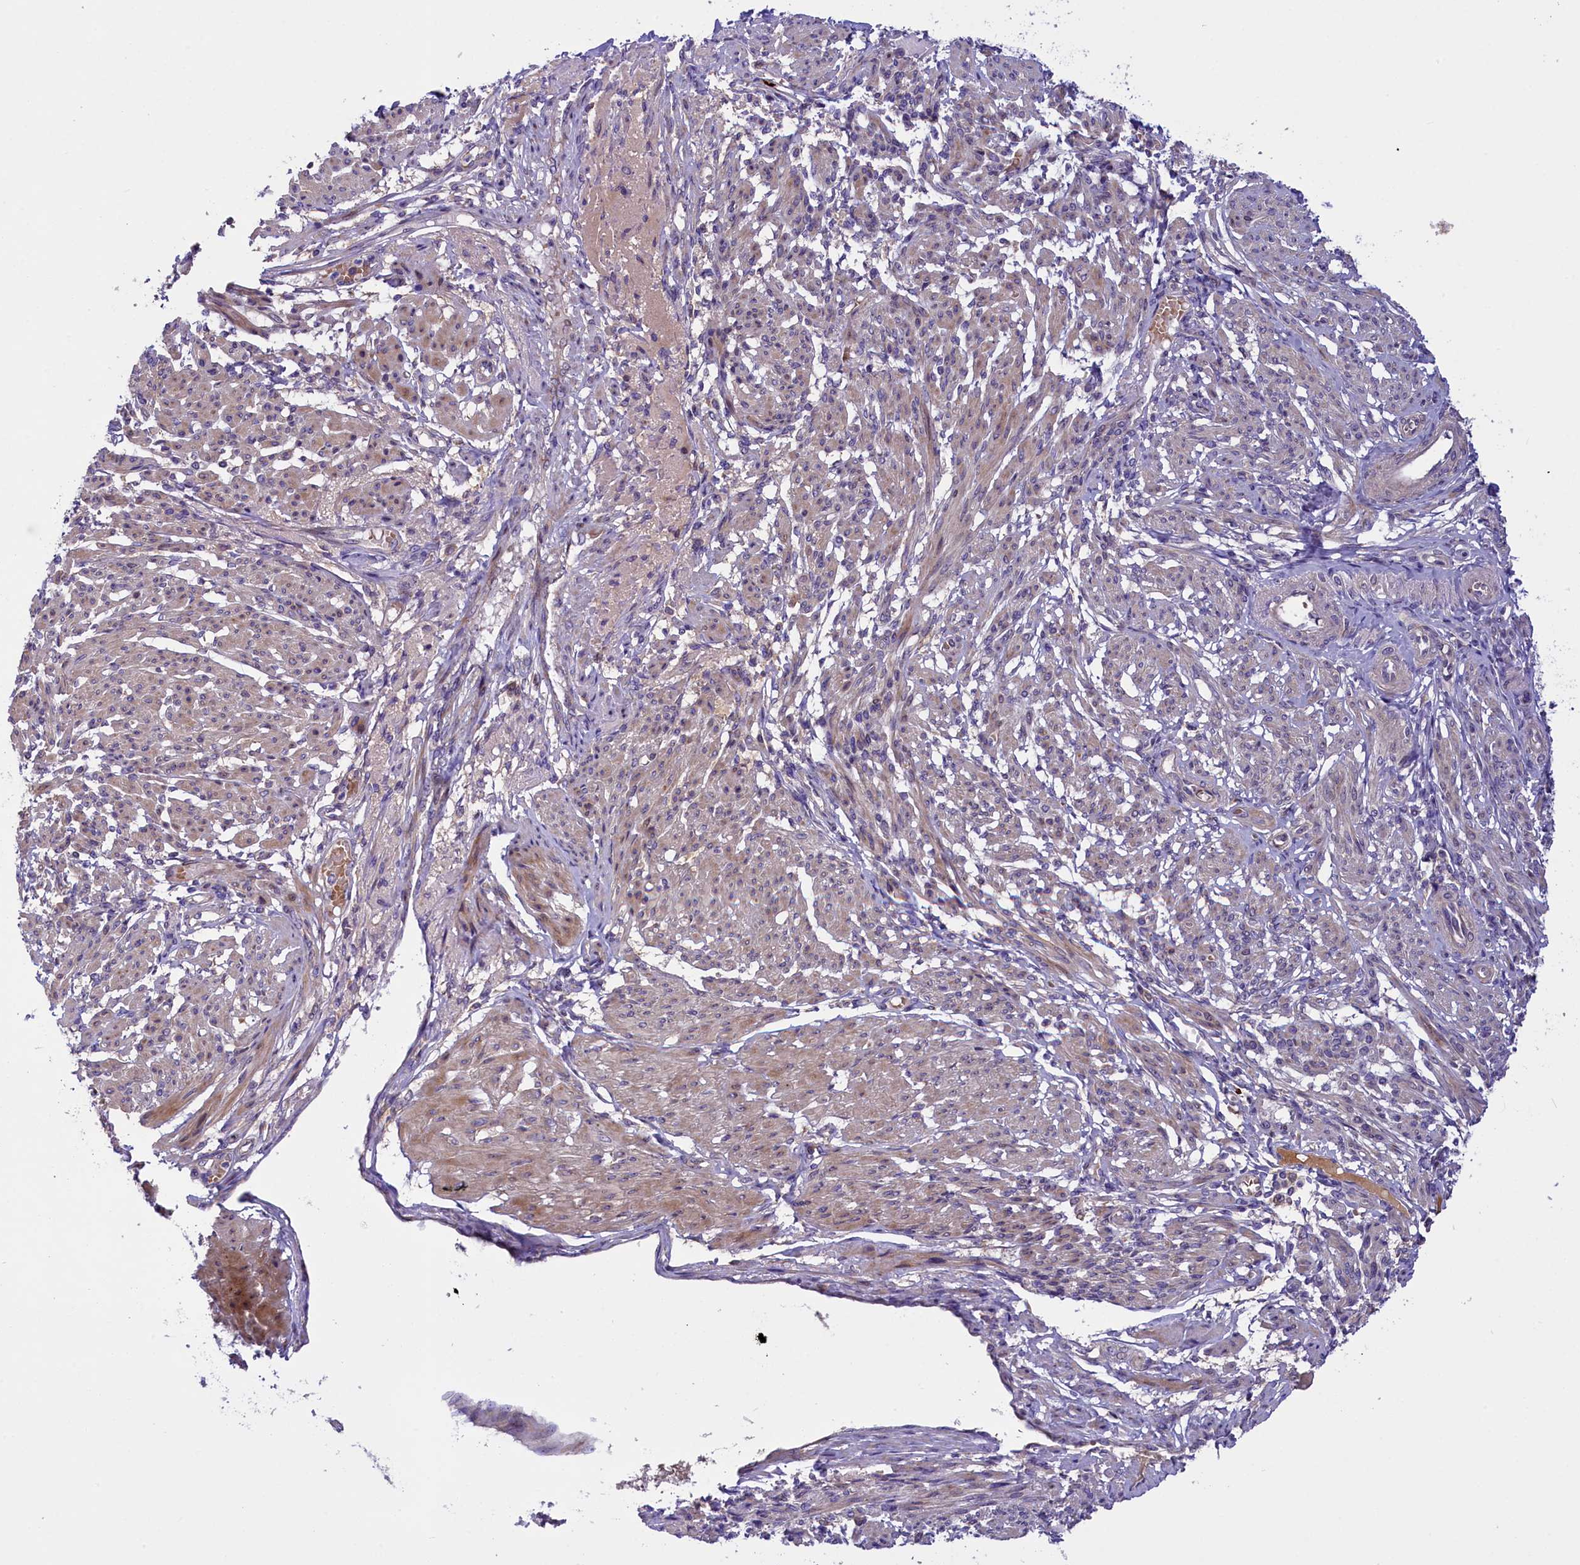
{"staining": {"intensity": "weak", "quantity": "<25%", "location": "cytoplasmic/membranous"}, "tissue": "smooth muscle", "cell_type": "Smooth muscle cells", "image_type": "normal", "snomed": [{"axis": "morphology", "description": "Normal tissue, NOS"}, {"axis": "topography", "description": "Smooth muscle"}], "caption": "Unremarkable smooth muscle was stained to show a protein in brown. There is no significant staining in smooth muscle cells. (DAB (3,3'-diaminobenzidine) IHC visualized using brightfield microscopy, high magnification).", "gene": "FRY", "patient": {"sex": "female", "age": 39}}